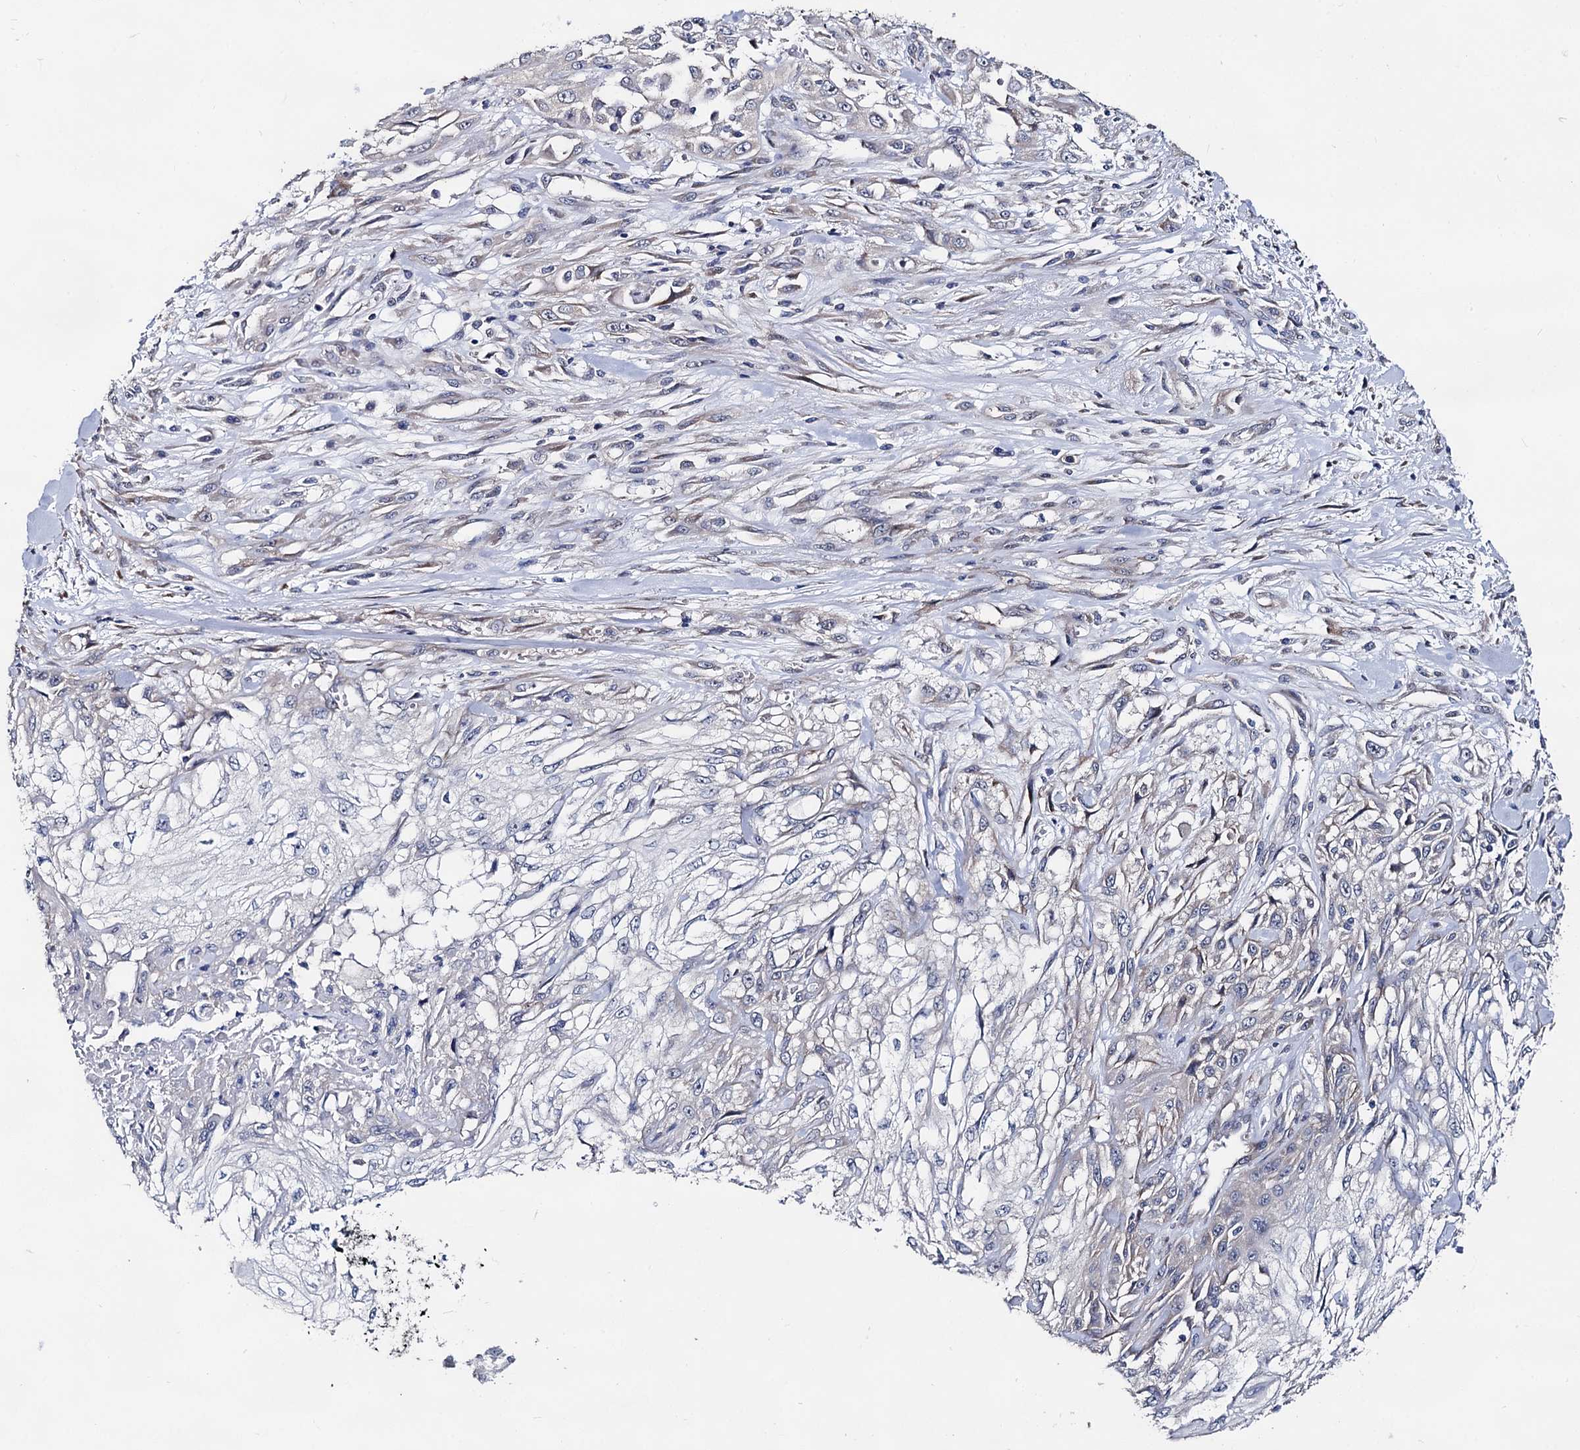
{"staining": {"intensity": "negative", "quantity": "none", "location": "none"}, "tissue": "skin cancer", "cell_type": "Tumor cells", "image_type": "cancer", "snomed": [{"axis": "morphology", "description": "Squamous cell carcinoma, NOS"}, {"axis": "morphology", "description": "Squamous cell carcinoma, metastatic, NOS"}, {"axis": "topography", "description": "Skin"}, {"axis": "topography", "description": "Lymph node"}], "caption": "Immunohistochemical staining of human skin cancer (metastatic squamous cell carcinoma) reveals no significant expression in tumor cells.", "gene": "CAPRIN2", "patient": {"sex": "male", "age": 75}}